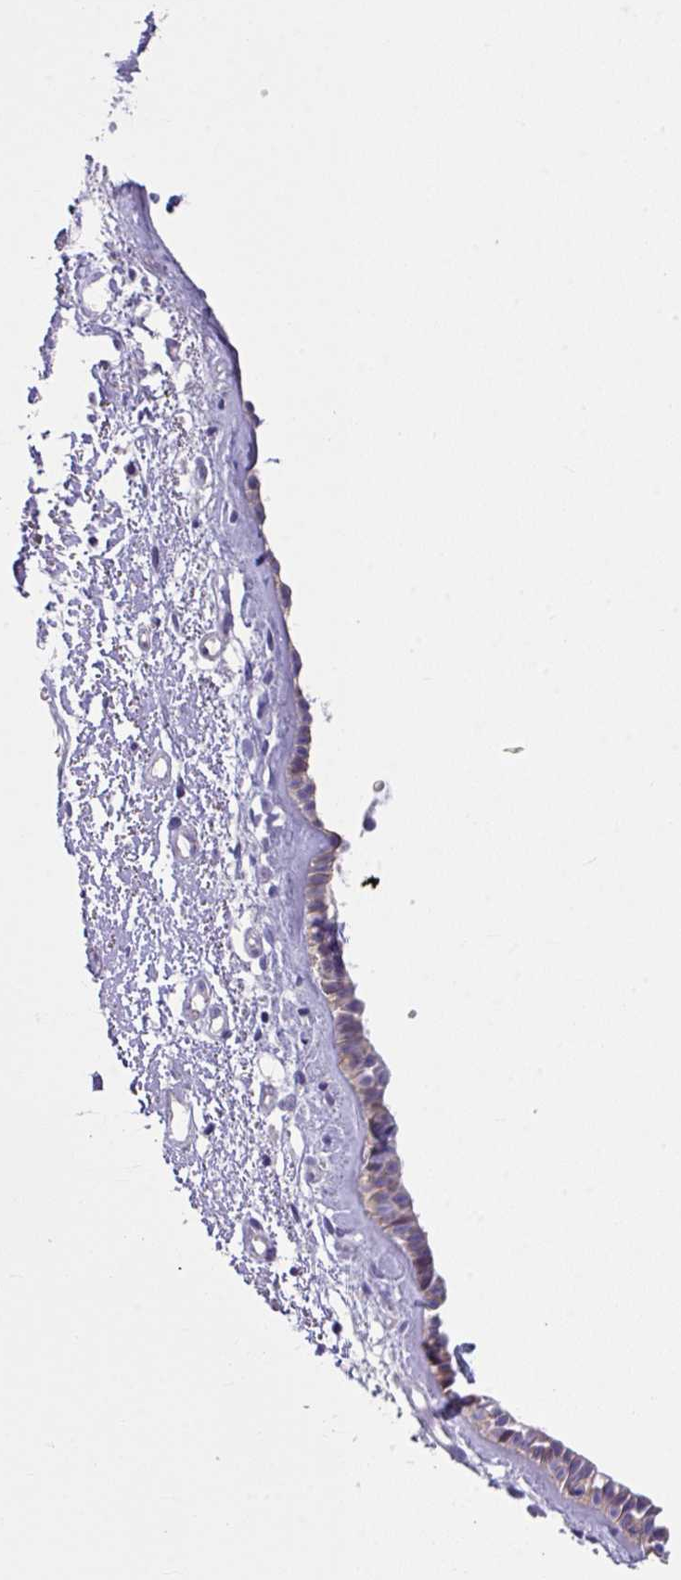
{"staining": {"intensity": "weak", "quantity": "25%-75%", "location": "cytoplasmic/membranous"}, "tissue": "nasopharynx", "cell_type": "Respiratory epithelial cells", "image_type": "normal", "snomed": [{"axis": "morphology", "description": "Normal tissue, NOS"}, {"axis": "topography", "description": "Cartilage tissue"}, {"axis": "topography", "description": "Nasopharynx"}], "caption": "DAB immunohistochemical staining of unremarkable human nasopharynx shows weak cytoplasmic/membranous protein positivity in about 25%-75% of respiratory epithelial cells.", "gene": "PALS2", "patient": {"sex": "male", "age": 56}}